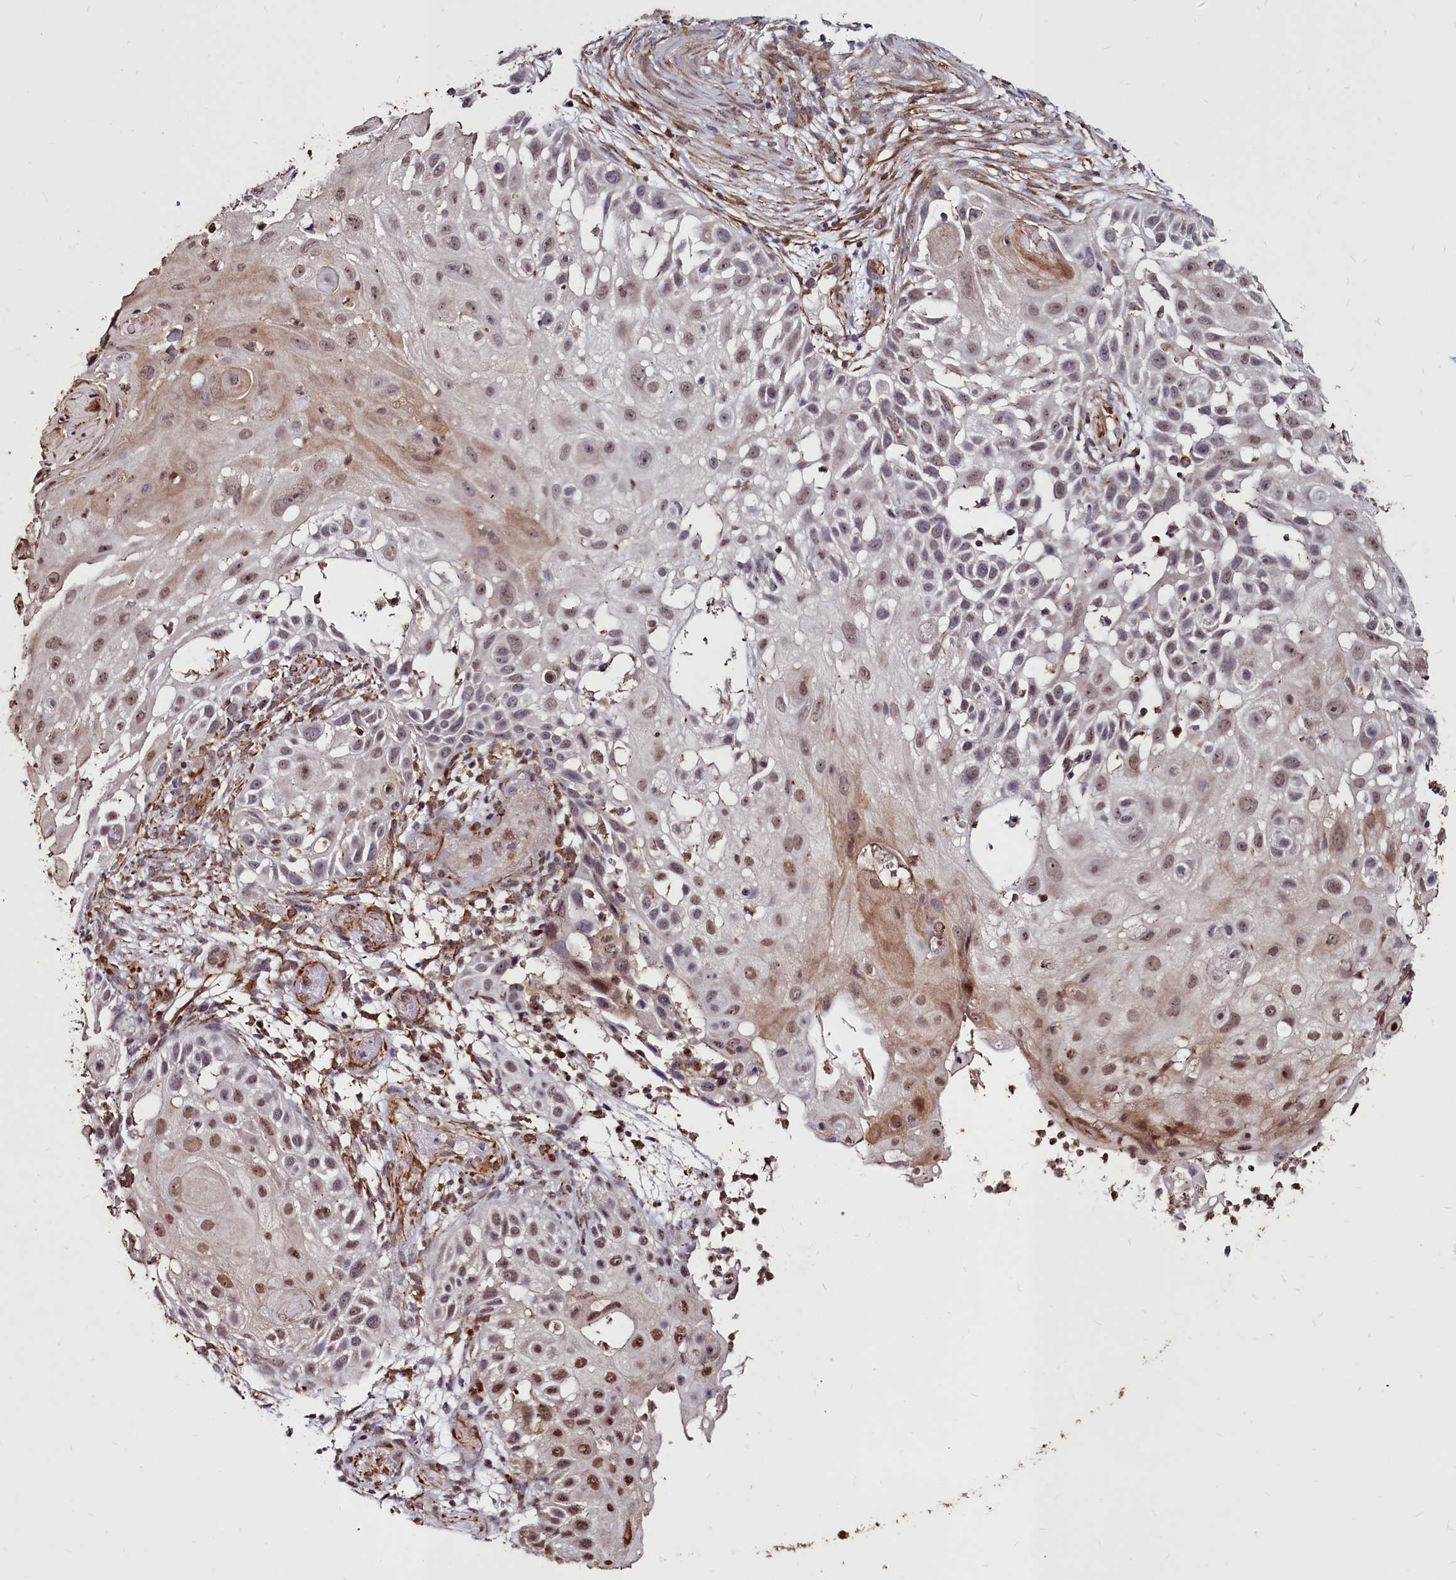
{"staining": {"intensity": "weak", "quantity": "25%-75%", "location": "cytoplasmic/membranous,nuclear"}, "tissue": "skin cancer", "cell_type": "Tumor cells", "image_type": "cancer", "snomed": [{"axis": "morphology", "description": "Squamous cell carcinoma, NOS"}, {"axis": "topography", "description": "Skin"}], "caption": "Skin cancer (squamous cell carcinoma) tissue demonstrates weak cytoplasmic/membranous and nuclear expression in approximately 25%-75% of tumor cells, visualized by immunohistochemistry. The protein is shown in brown color, while the nuclei are stained blue.", "gene": "CLK3", "patient": {"sex": "female", "age": 44}}